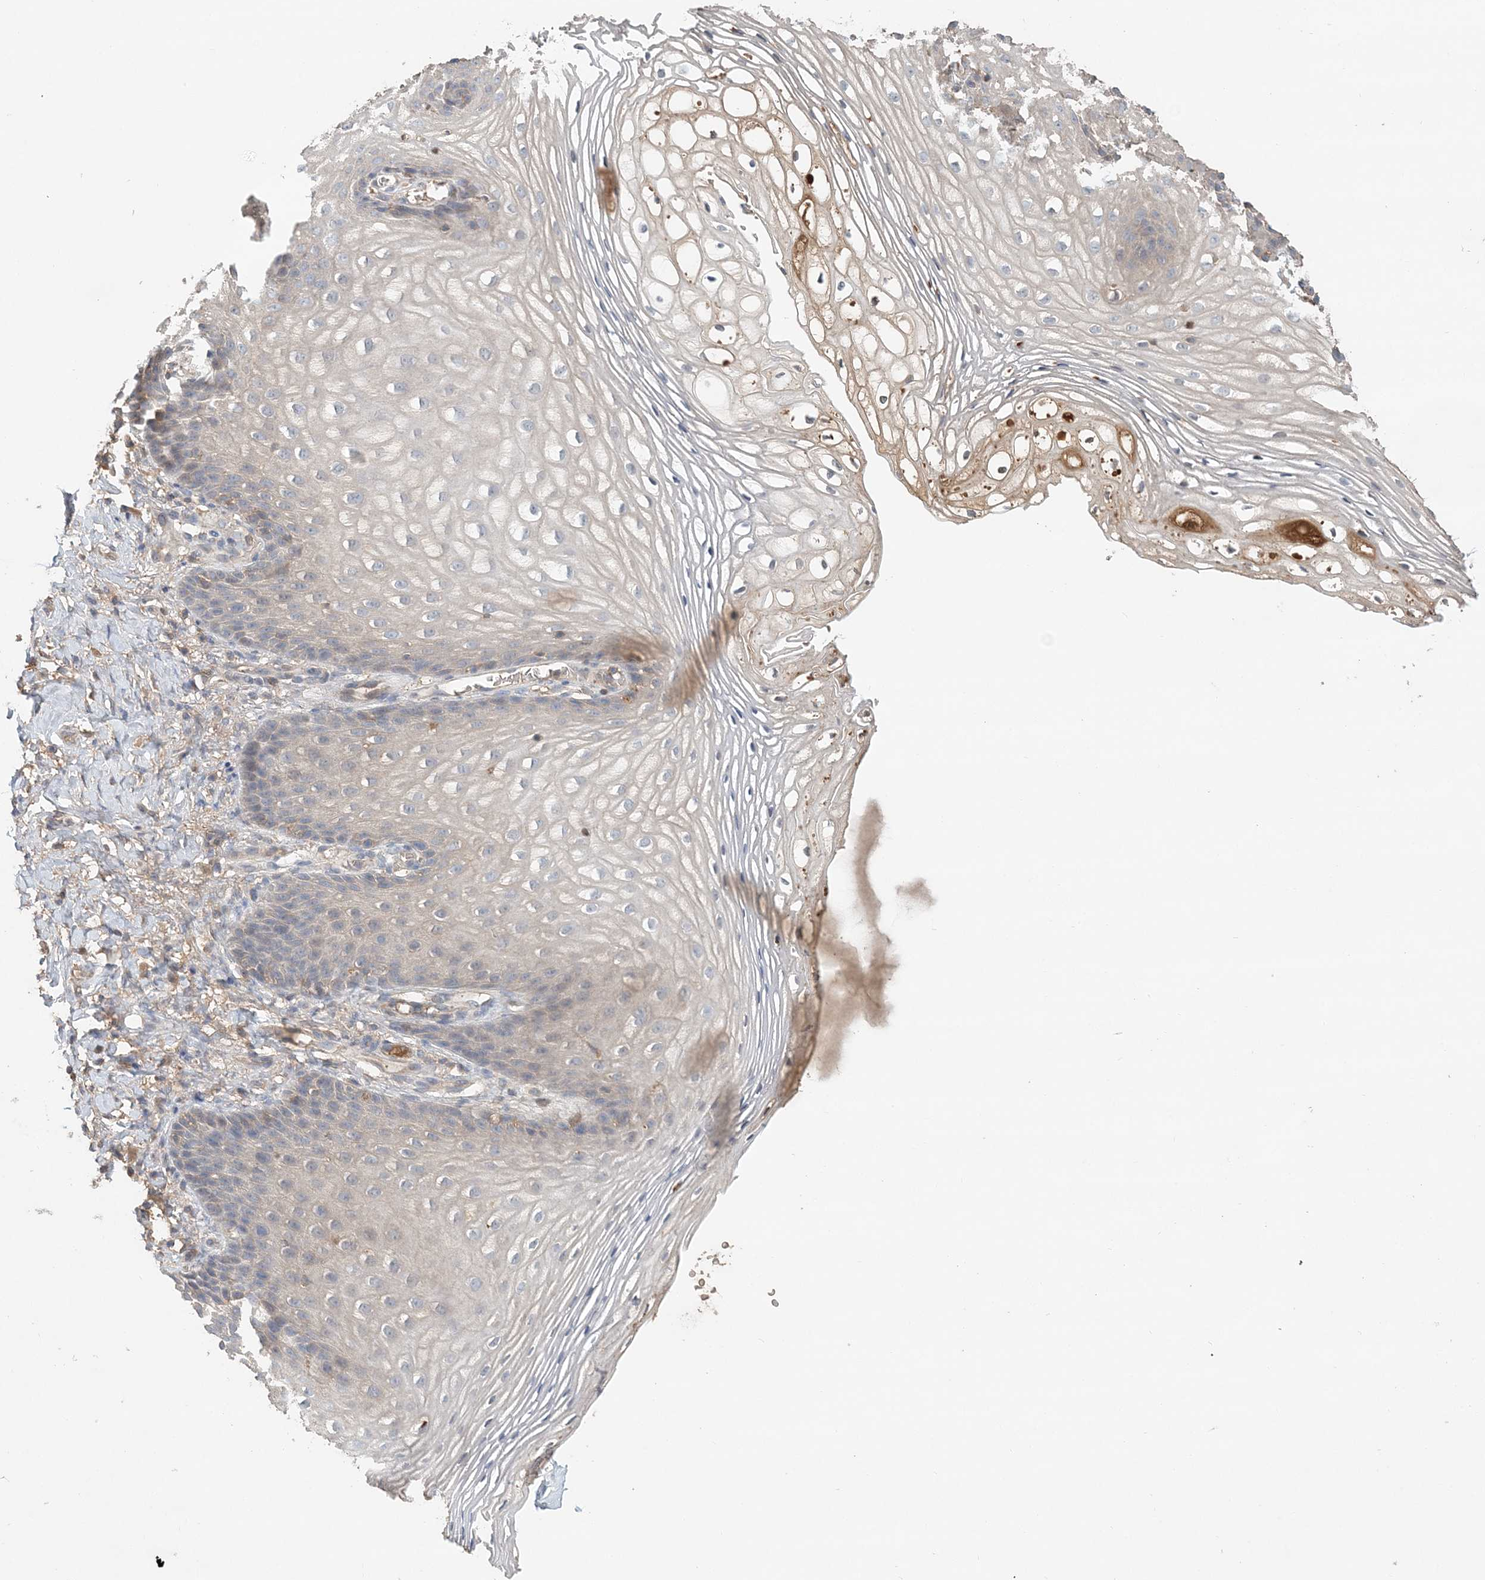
{"staining": {"intensity": "negative", "quantity": "none", "location": "none"}, "tissue": "vagina", "cell_type": "Squamous epithelial cells", "image_type": "normal", "snomed": [{"axis": "morphology", "description": "Normal tissue, NOS"}, {"axis": "topography", "description": "Vagina"}], "caption": "Vagina was stained to show a protein in brown. There is no significant staining in squamous epithelial cells. (Brightfield microscopy of DAB (3,3'-diaminobenzidine) immunohistochemistry at high magnification).", "gene": "SYCP3", "patient": {"sex": "female", "age": 60}}